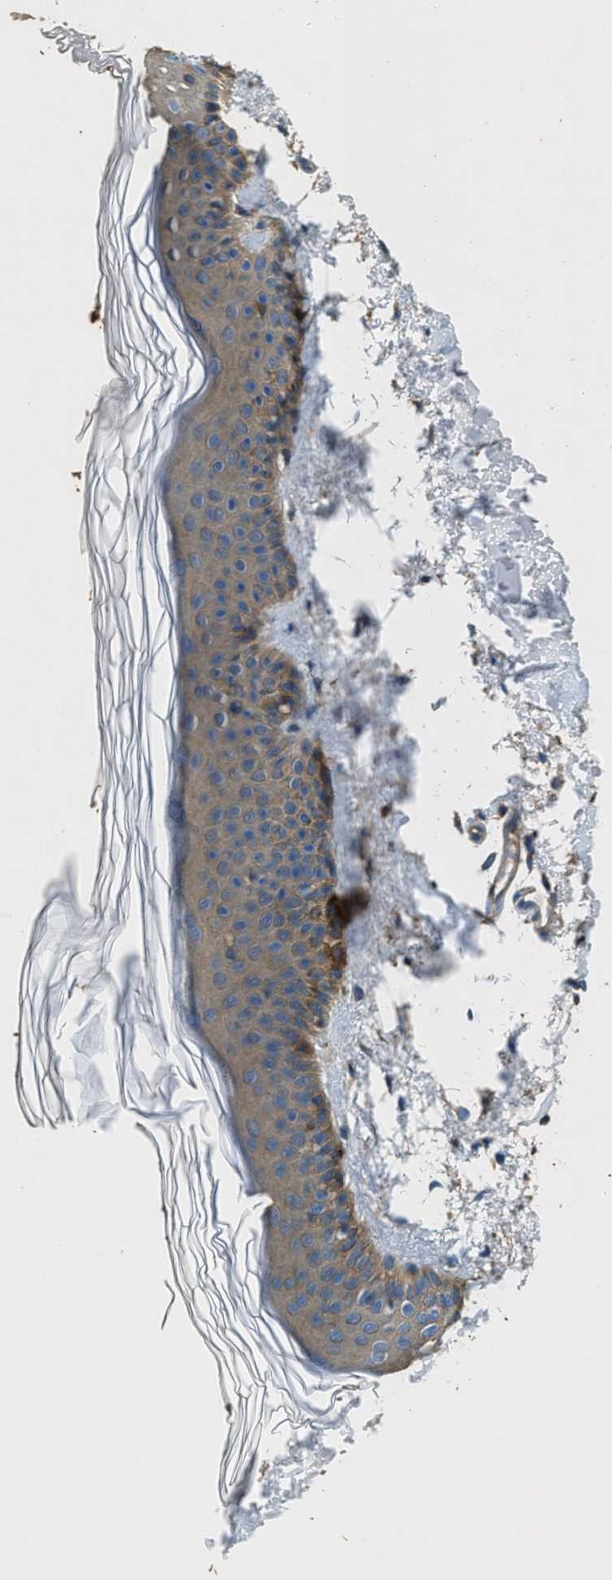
{"staining": {"intensity": "negative", "quantity": "none", "location": "none"}, "tissue": "skin", "cell_type": "Fibroblasts", "image_type": "normal", "snomed": [{"axis": "morphology", "description": "Normal tissue, NOS"}, {"axis": "morphology", "description": "Malignant melanoma, NOS"}, {"axis": "topography", "description": "Skin"}], "caption": "Photomicrograph shows no significant protein expression in fibroblasts of normal skin. (DAB immunohistochemistry, high magnification).", "gene": "BLOC1S1", "patient": {"sex": "male", "age": 83}}